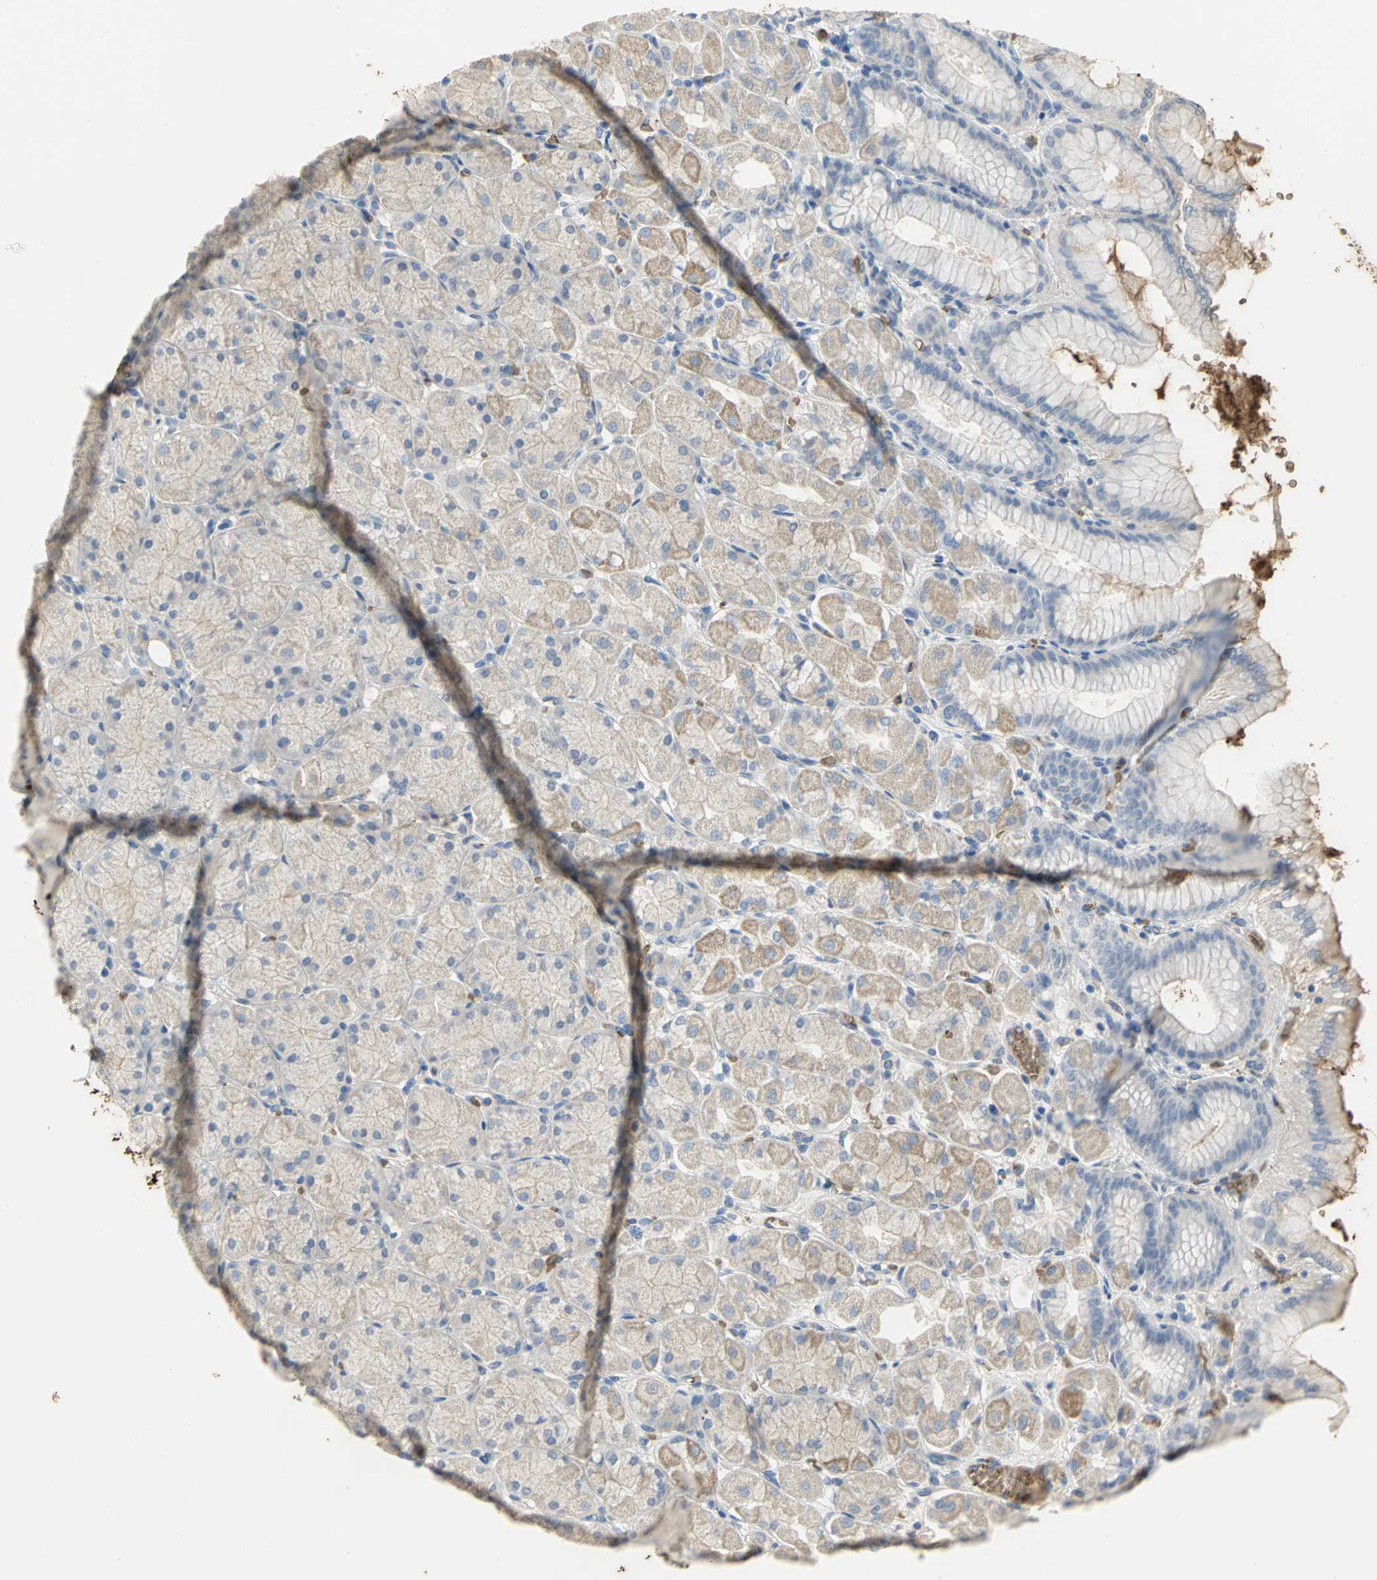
{"staining": {"intensity": "moderate", "quantity": ">75%", "location": "cytoplasmic/membranous"}, "tissue": "stomach", "cell_type": "Glandular cells", "image_type": "normal", "snomed": [{"axis": "morphology", "description": "Normal tissue, NOS"}, {"axis": "topography", "description": "Stomach, upper"}], "caption": "High-magnification brightfield microscopy of normal stomach stained with DAB (brown) and counterstained with hematoxylin (blue). glandular cells exhibit moderate cytoplasmic/membranous expression is identified in approximately>75% of cells. Using DAB (brown) and hematoxylin (blue) stains, captured at high magnification using brightfield microscopy.", "gene": "TREM1", "patient": {"sex": "female", "age": 56}}